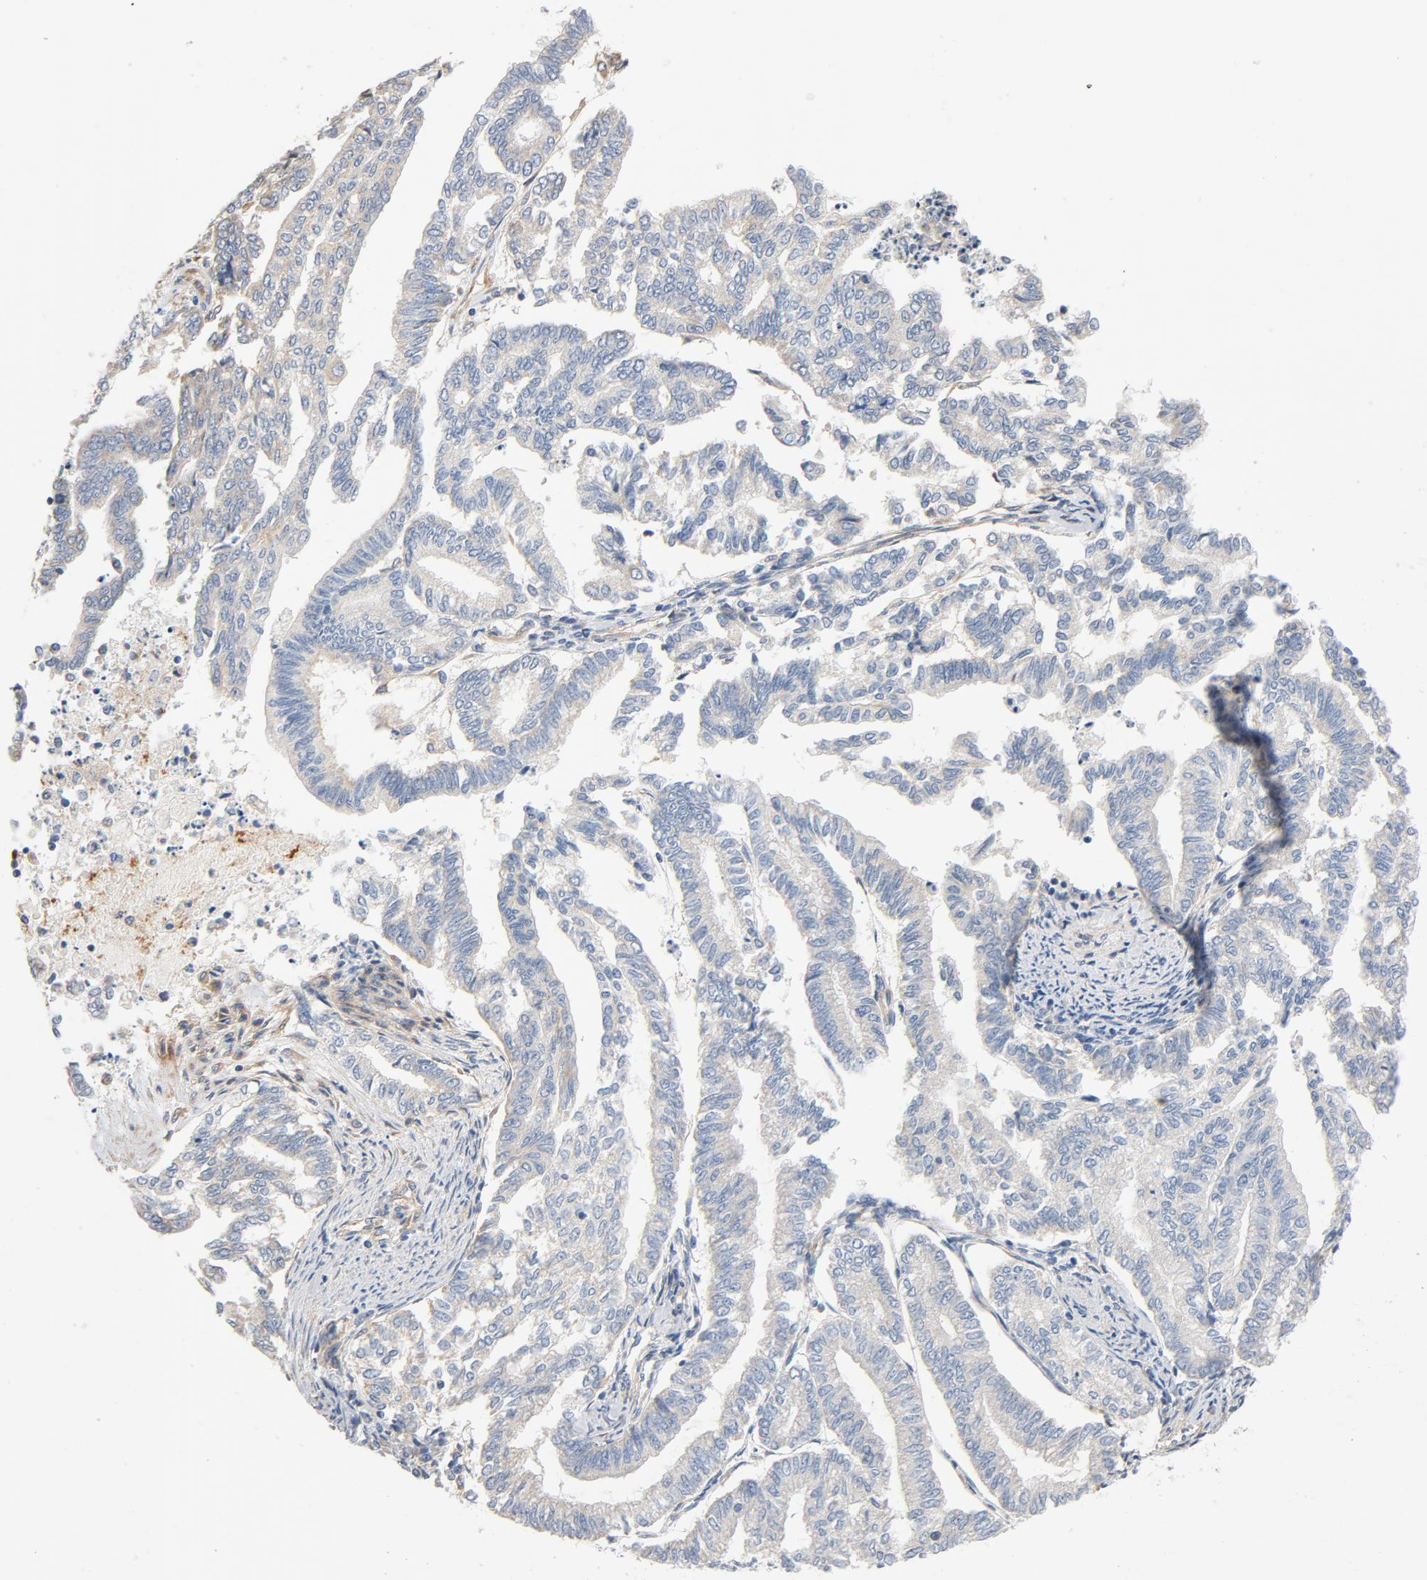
{"staining": {"intensity": "negative", "quantity": "none", "location": "none"}, "tissue": "endometrial cancer", "cell_type": "Tumor cells", "image_type": "cancer", "snomed": [{"axis": "morphology", "description": "Adenocarcinoma, NOS"}, {"axis": "topography", "description": "Endometrium"}], "caption": "An immunohistochemistry (IHC) image of endometrial cancer (adenocarcinoma) is shown. There is no staining in tumor cells of endometrial cancer (adenocarcinoma). (Stains: DAB (3,3'-diaminobenzidine) immunohistochemistry (IHC) with hematoxylin counter stain, Microscopy: brightfield microscopy at high magnification).", "gene": "ILK", "patient": {"sex": "female", "age": 79}}